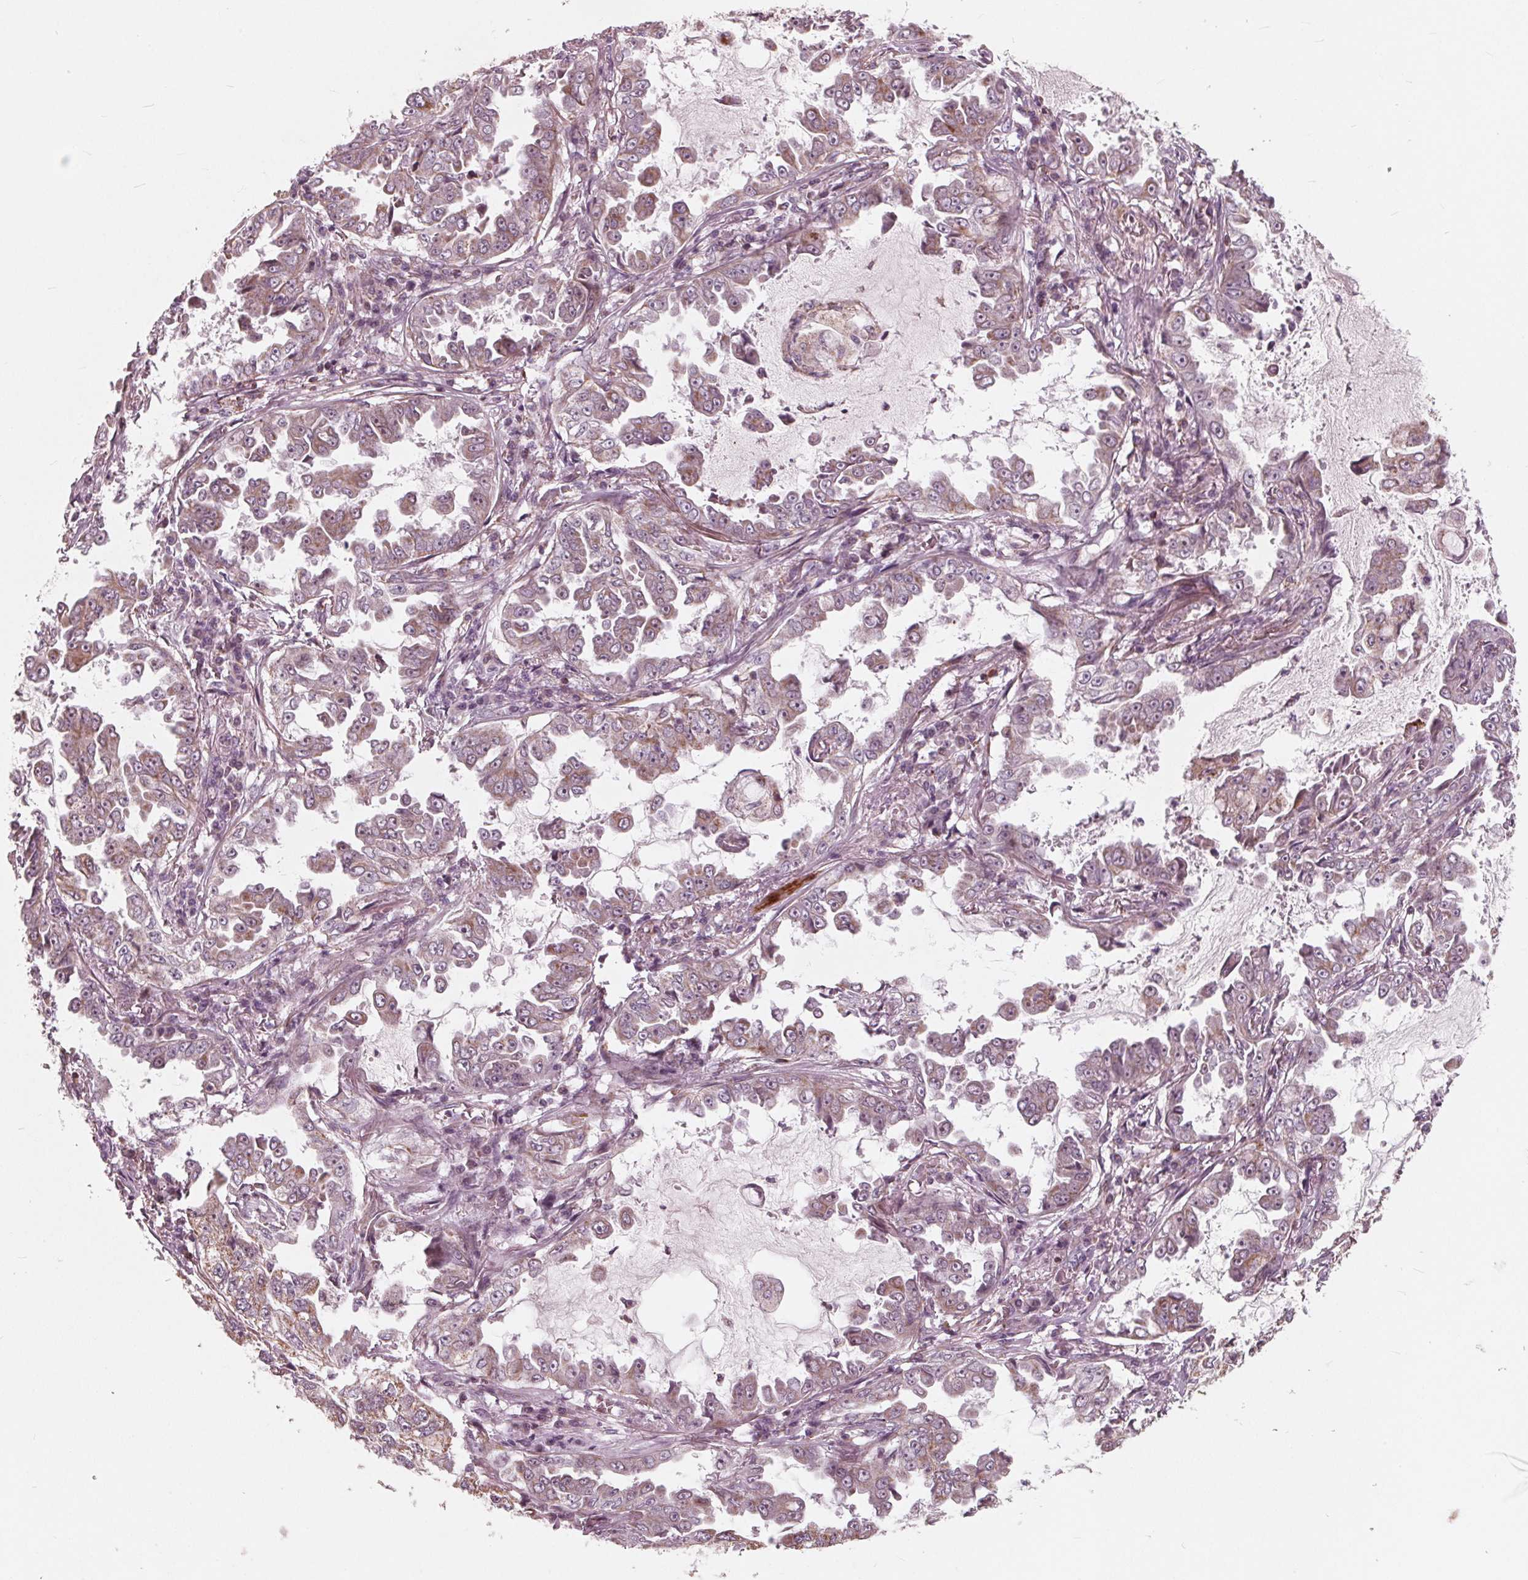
{"staining": {"intensity": "weak", "quantity": "25%-75%", "location": "cytoplasmic/membranous"}, "tissue": "lung cancer", "cell_type": "Tumor cells", "image_type": "cancer", "snomed": [{"axis": "morphology", "description": "Adenocarcinoma, NOS"}, {"axis": "topography", "description": "Lung"}], "caption": "Human adenocarcinoma (lung) stained with a protein marker exhibits weak staining in tumor cells.", "gene": "DCAF4L2", "patient": {"sex": "female", "age": 52}}